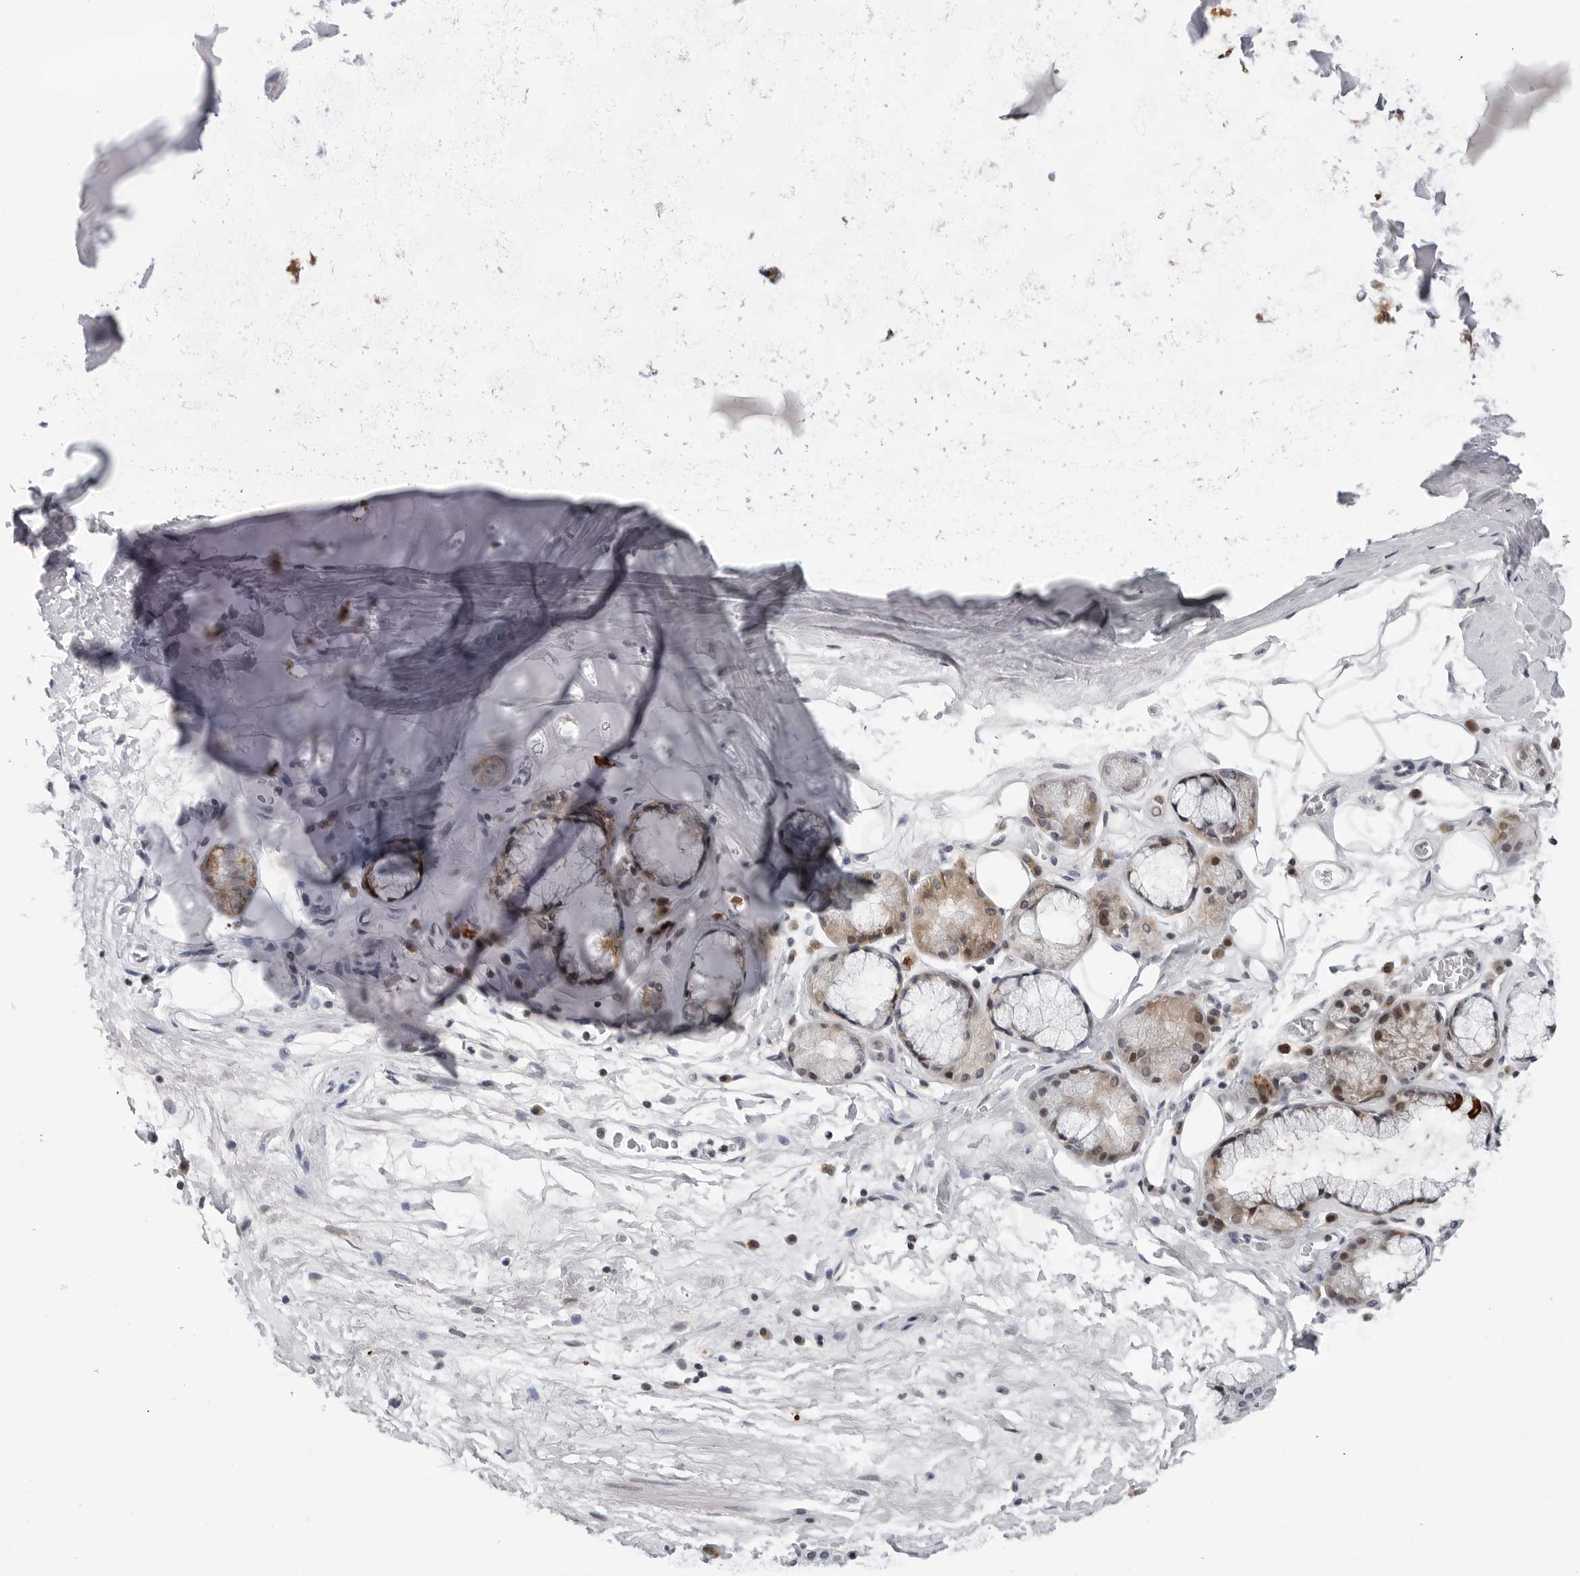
{"staining": {"intensity": "negative", "quantity": "none", "location": "none"}, "tissue": "adipose tissue", "cell_type": "Adipocytes", "image_type": "normal", "snomed": [{"axis": "morphology", "description": "Normal tissue, NOS"}, {"axis": "topography", "description": "Cartilage tissue"}], "caption": "Immunohistochemistry (IHC) of benign human adipose tissue demonstrates no expression in adipocytes.", "gene": "CDK20", "patient": {"sex": "female", "age": 63}}